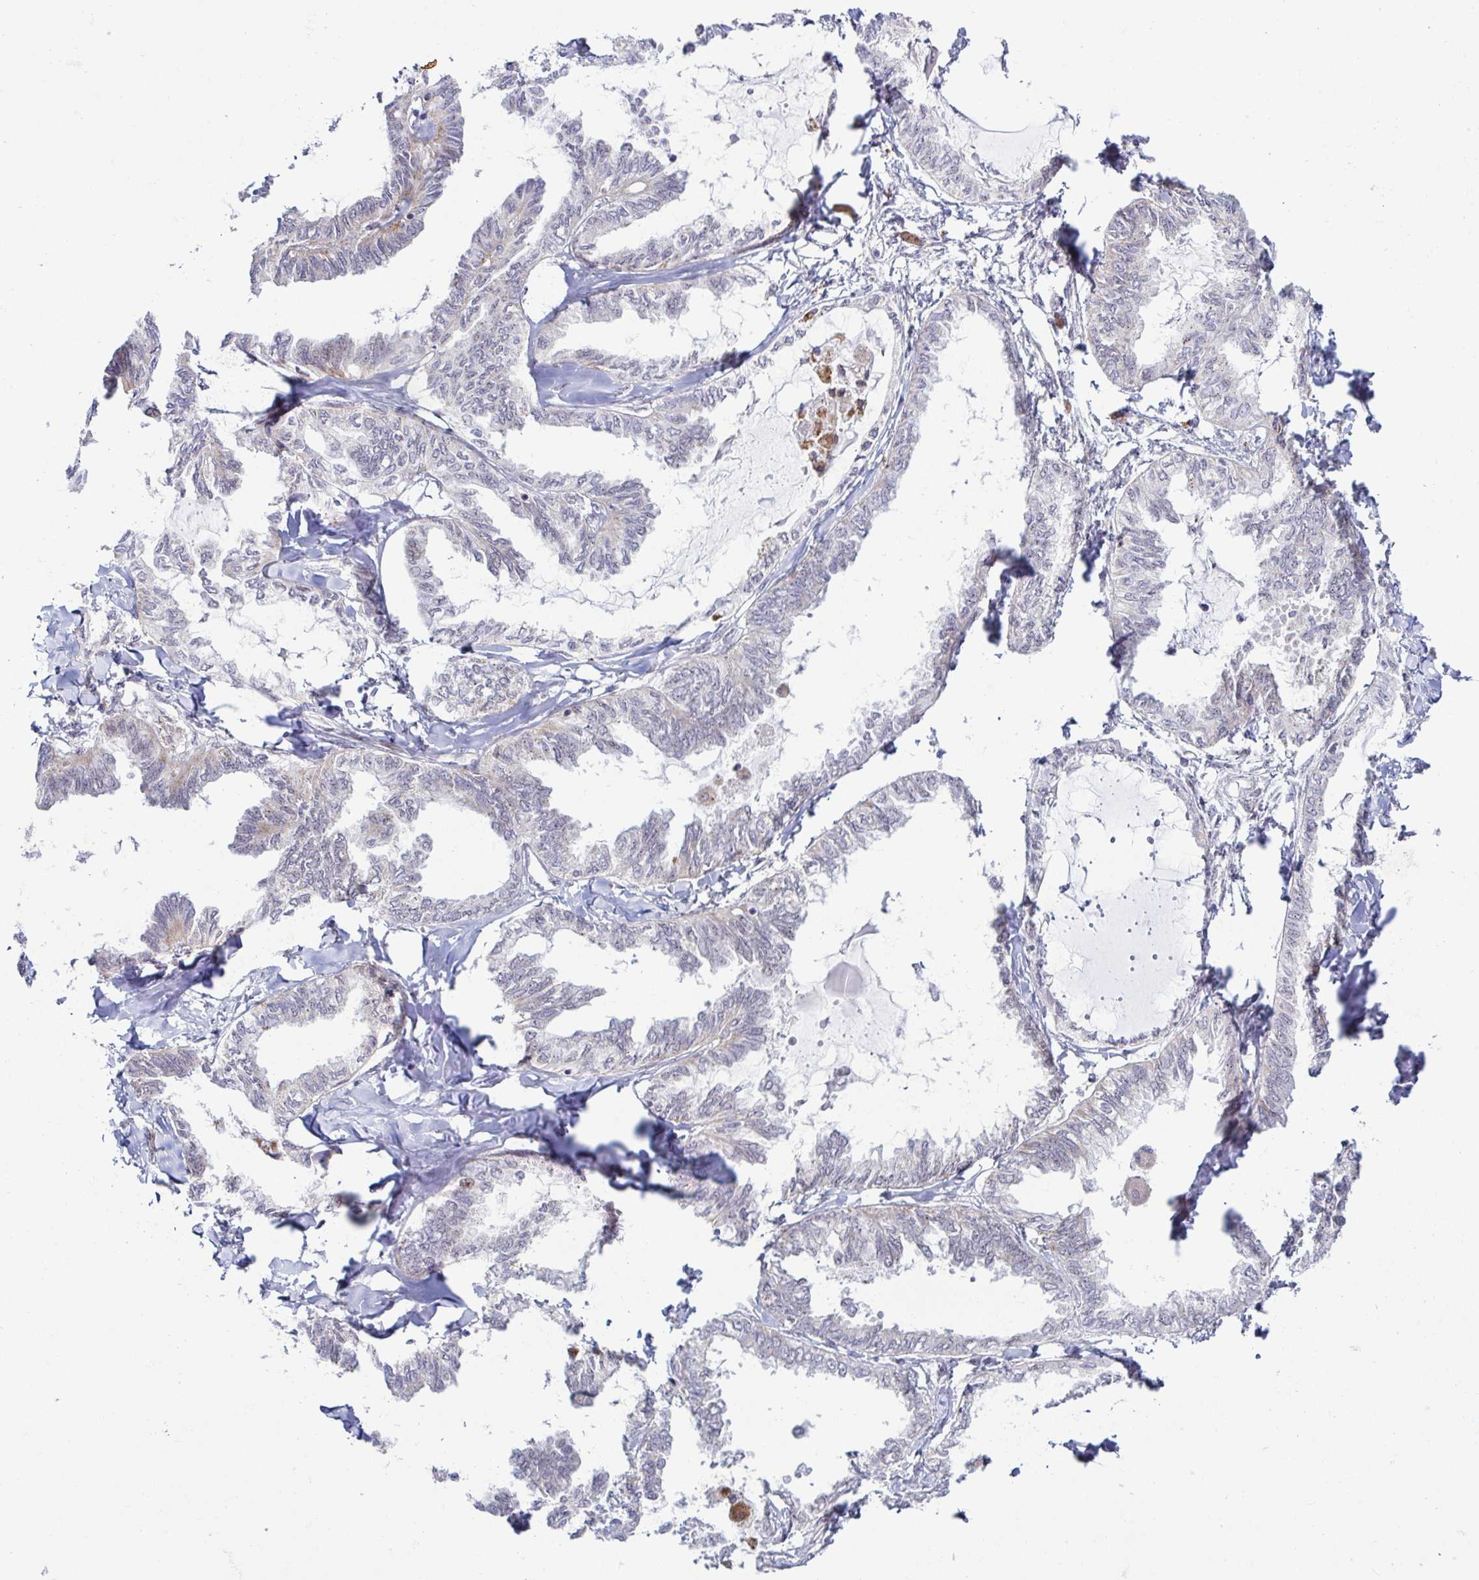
{"staining": {"intensity": "negative", "quantity": "none", "location": "none"}, "tissue": "ovarian cancer", "cell_type": "Tumor cells", "image_type": "cancer", "snomed": [{"axis": "morphology", "description": "Carcinoma, endometroid"}, {"axis": "topography", "description": "Ovary"}], "caption": "This histopathology image is of ovarian endometroid carcinoma stained with immunohistochemistry (IHC) to label a protein in brown with the nuclei are counter-stained blue. There is no staining in tumor cells. (DAB (3,3'-diaminobenzidine) IHC with hematoxylin counter stain).", "gene": "DZIP1", "patient": {"sex": "female", "age": 70}}